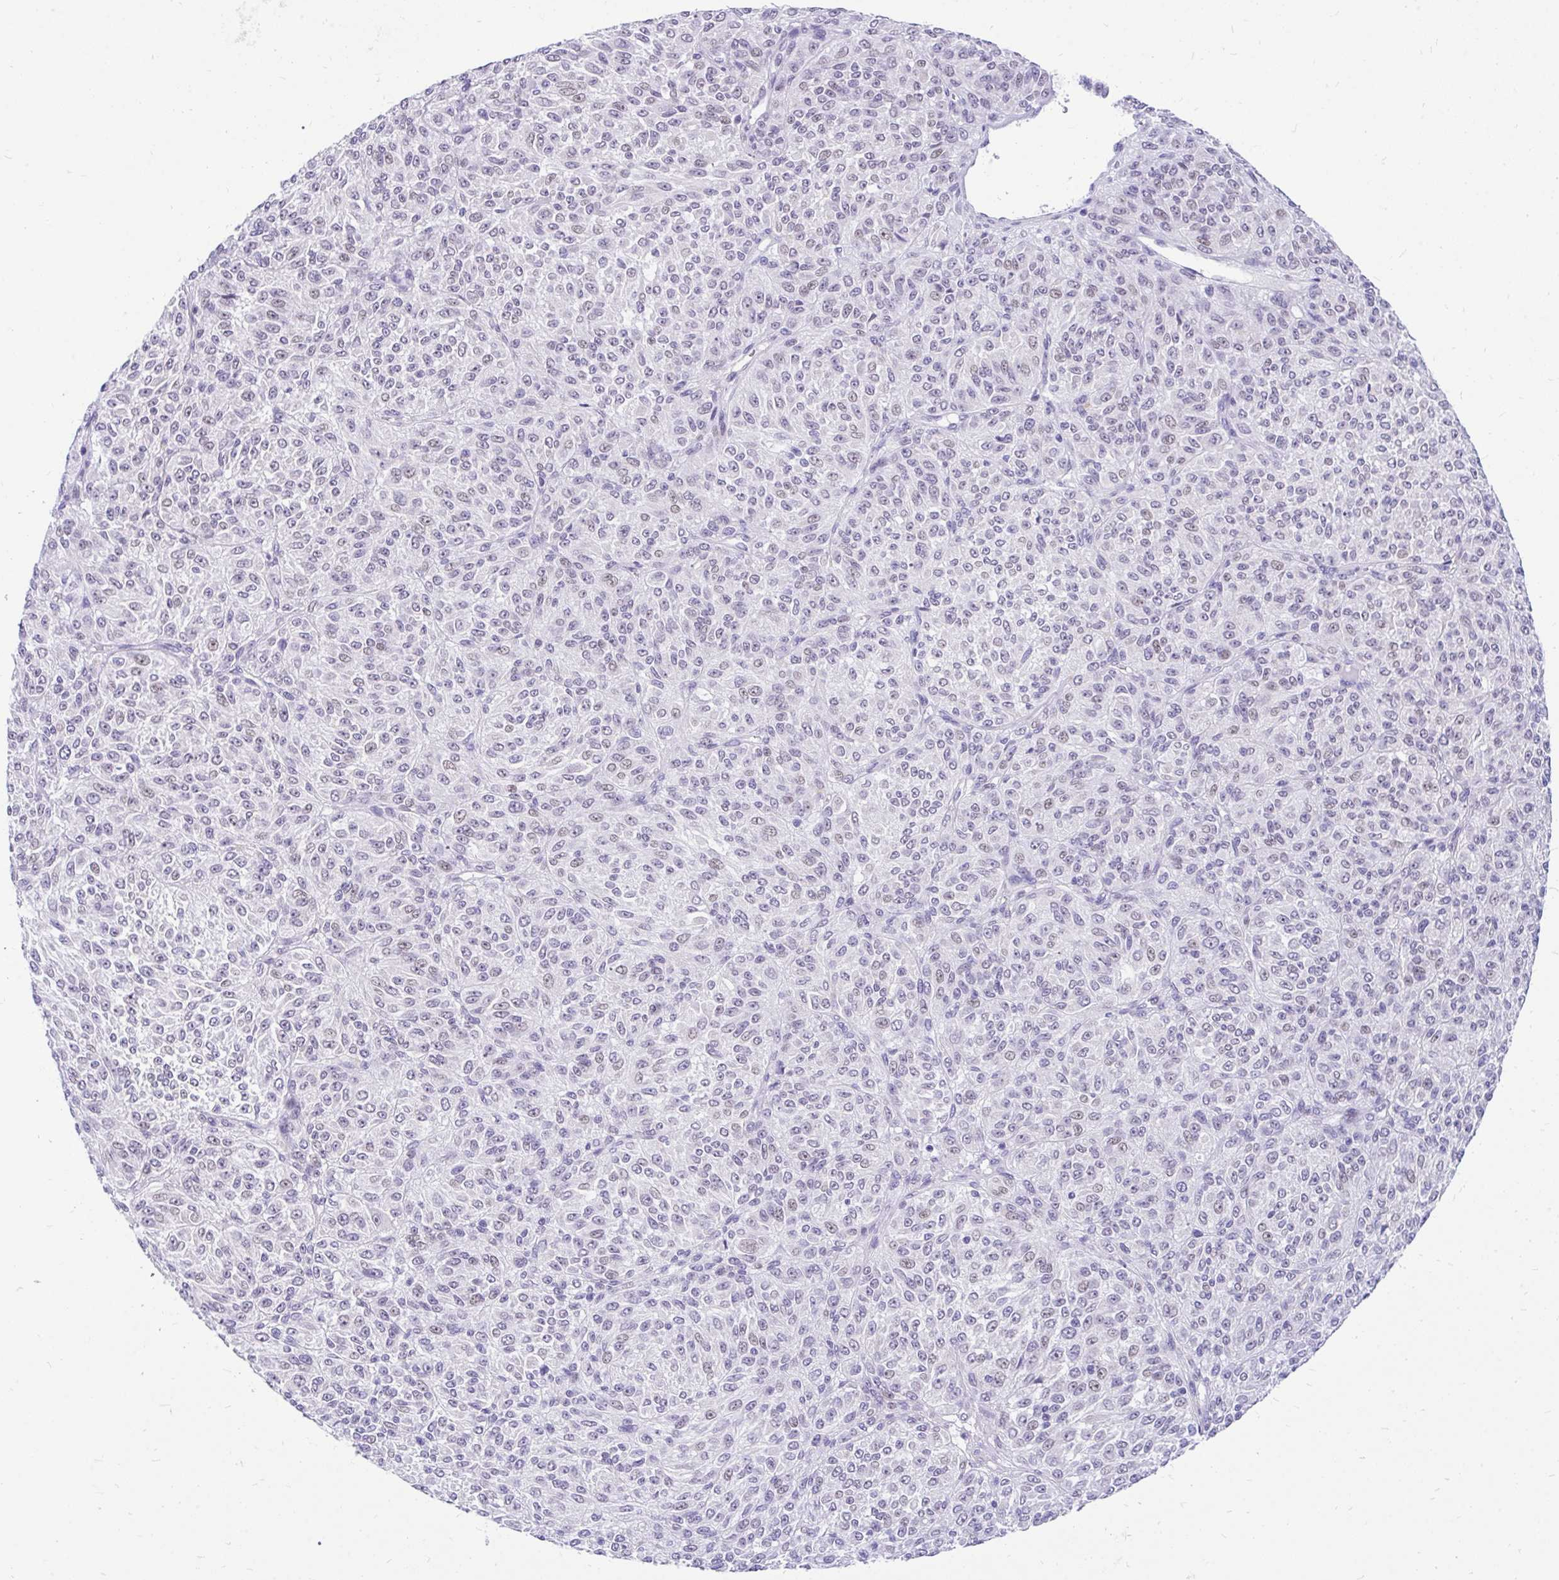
{"staining": {"intensity": "weak", "quantity": "25%-75%", "location": "nuclear"}, "tissue": "melanoma", "cell_type": "Tumor cells", "image_type": "cancer", "snomed": [{"axis": "morphology", "description": "Malignant melanoma, Metastatic site"}, {"axis": "topography", "description": "Brain"}], "caption": "This photomicrograph reveals IHC staining of human melanoma, with low weak nuclear expression in approximately 25%-75% of tumor cells.", "gene": "GLB1L2", "patient": {"sex": "female", "age": 56}}